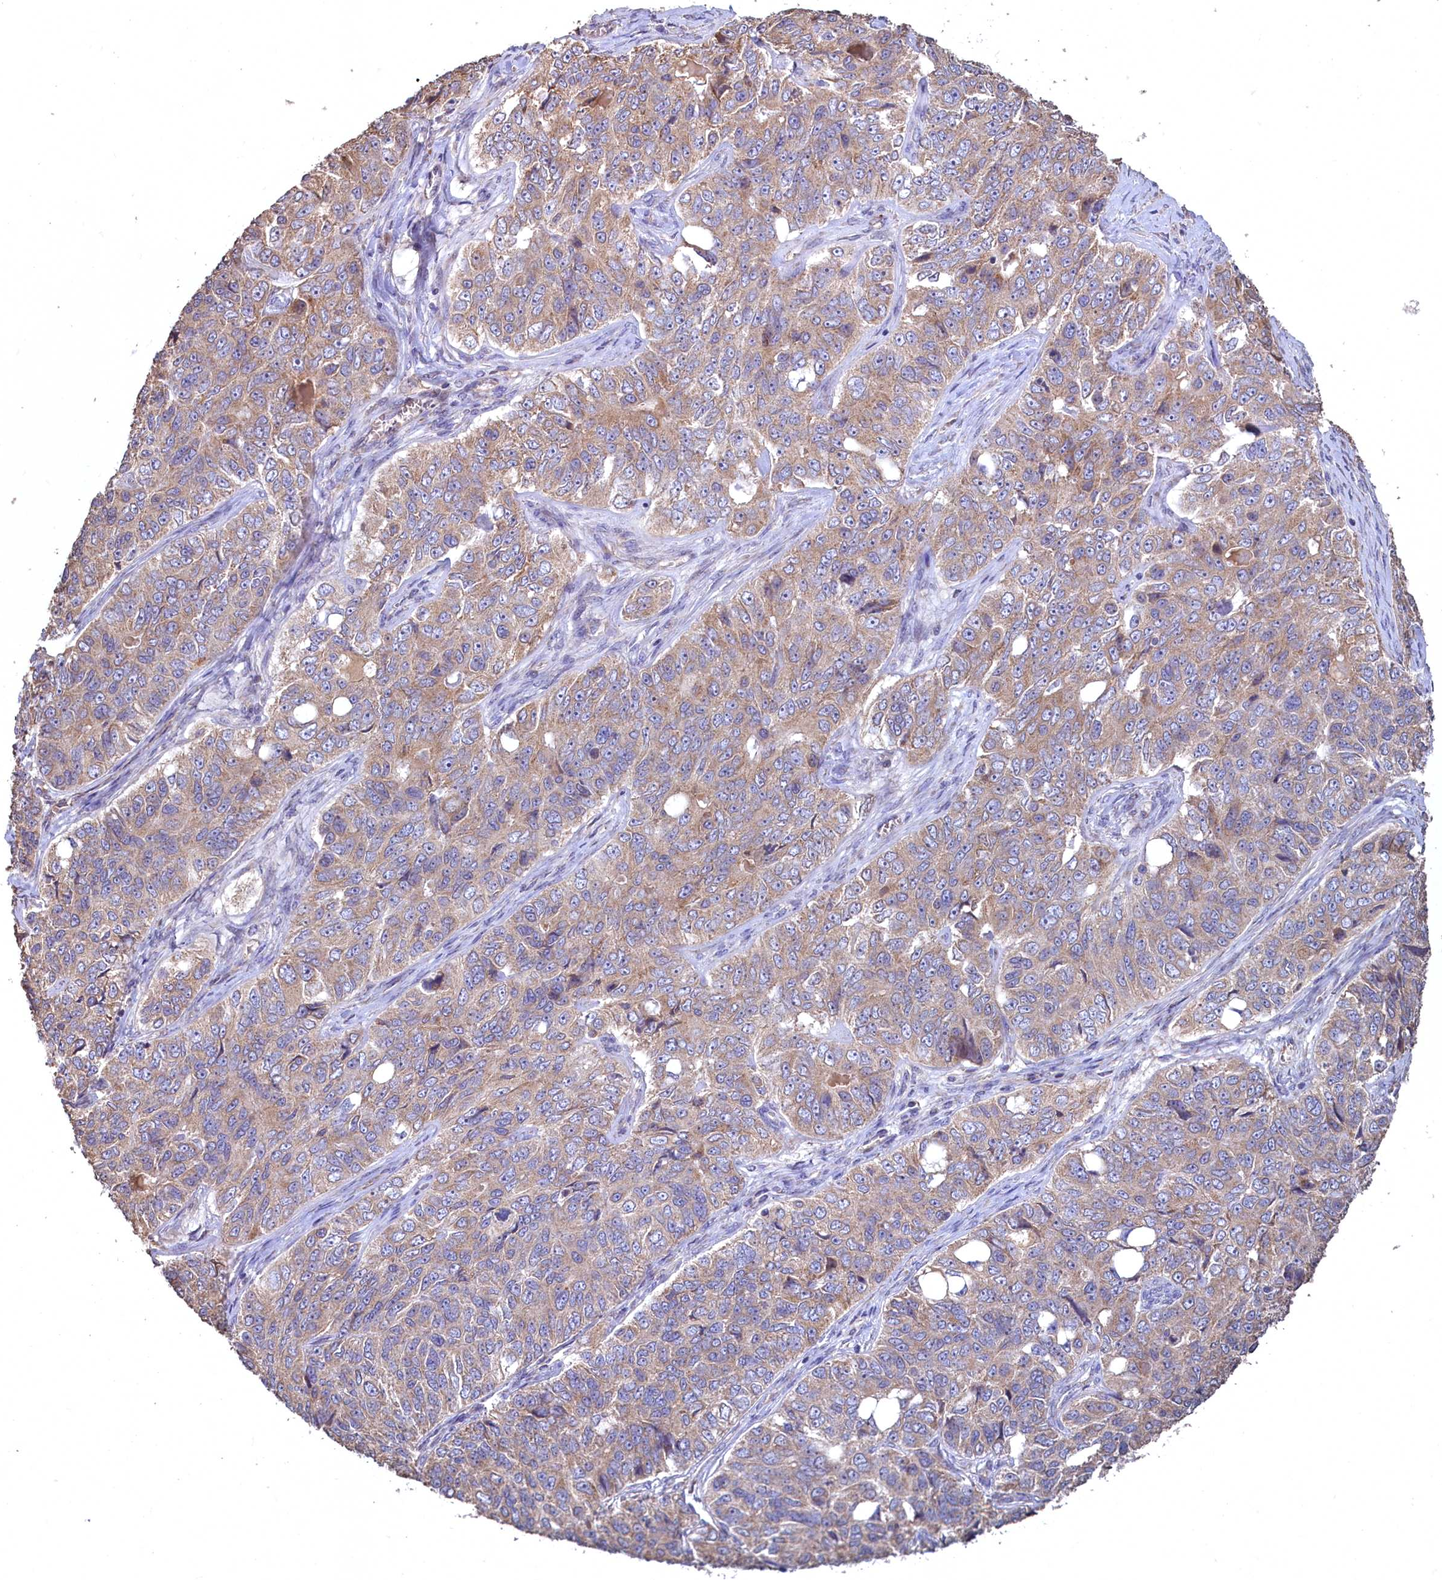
{"staining": {"intensity": "weak", "quantity": "25%-75%", "location": "cytoplasmic/membranous"}, "tissue": "ovarian cancer", "cell_type": "Tumor cells", "image_type": "cancer", "snomed": [{"axis": "morphology", "description": "Carcinoma, endometroid"}, {"axis": "topography", "description": "Ovary"}], "caption": "This micrograph displays immunohistochemistry (IHC) staining of human ovarian cancer (endometroid carcinoma), with low weak cytoplasmic/membranous staining in approximately 25%-75% of tumor cells.", "gene": "FUNDC1", "patient": {"sex": "female", "age": 51}}